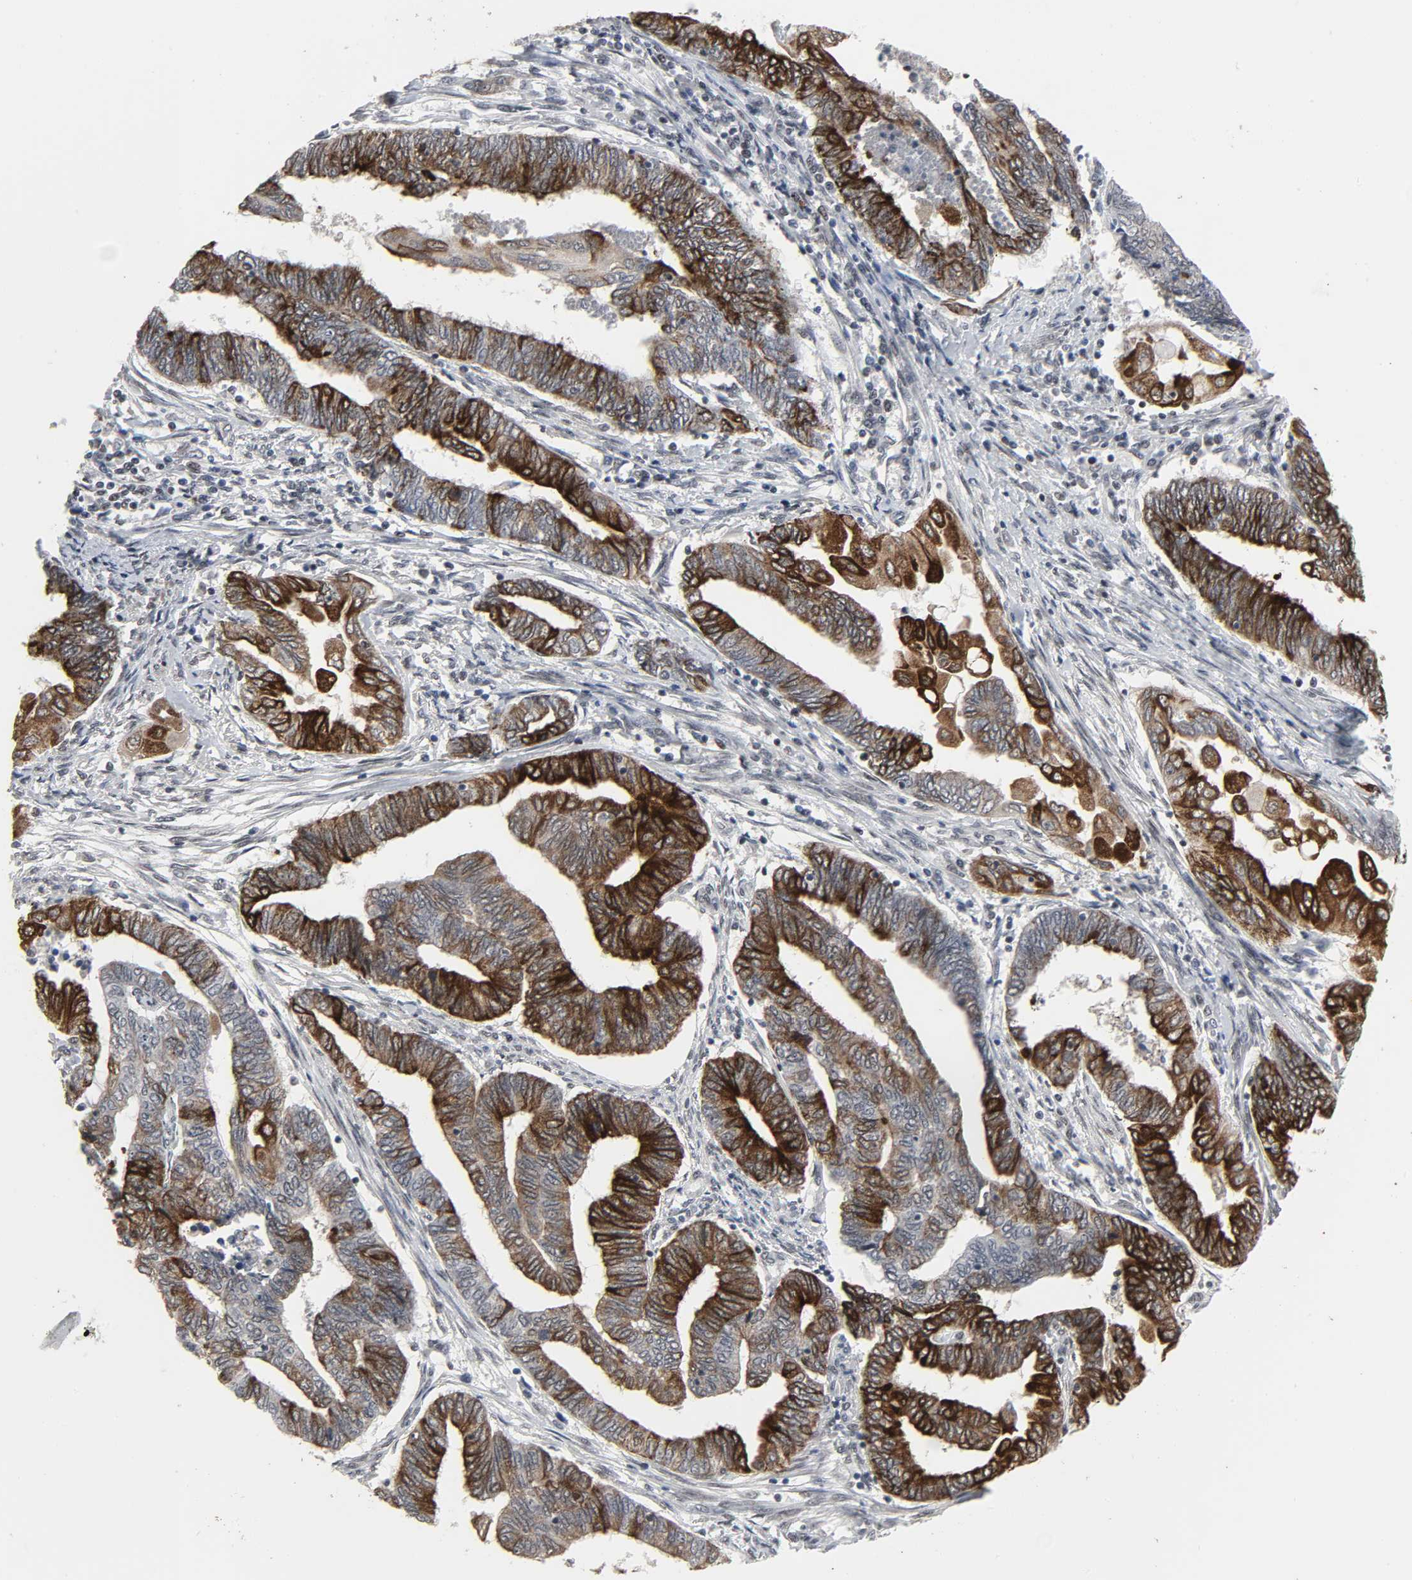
{"staining": {"intensity": "strong", "quantity": "25%-75%", "location": "cytoplasmic/membranous"}, "tissue": "endometrial cancer", "cell_type": "Tumor cells", "image_type": "cancer", "snomed": [{"axis": "morphology", "description": "Adenocarcinoma, NOS"}, {"axis": "topography", "description": "Uterus"}, {"axis": "topography", "description": "Endometrium"}], "caption": "IHC (DAB) staining of endometrial adenocarcinoma exhibits strong cytoplasmic/membranous protein staining in approximately 25%-75% of tumor cells.", "gene": "MUC1", "patient": {"sex": "female", "age": 70}}